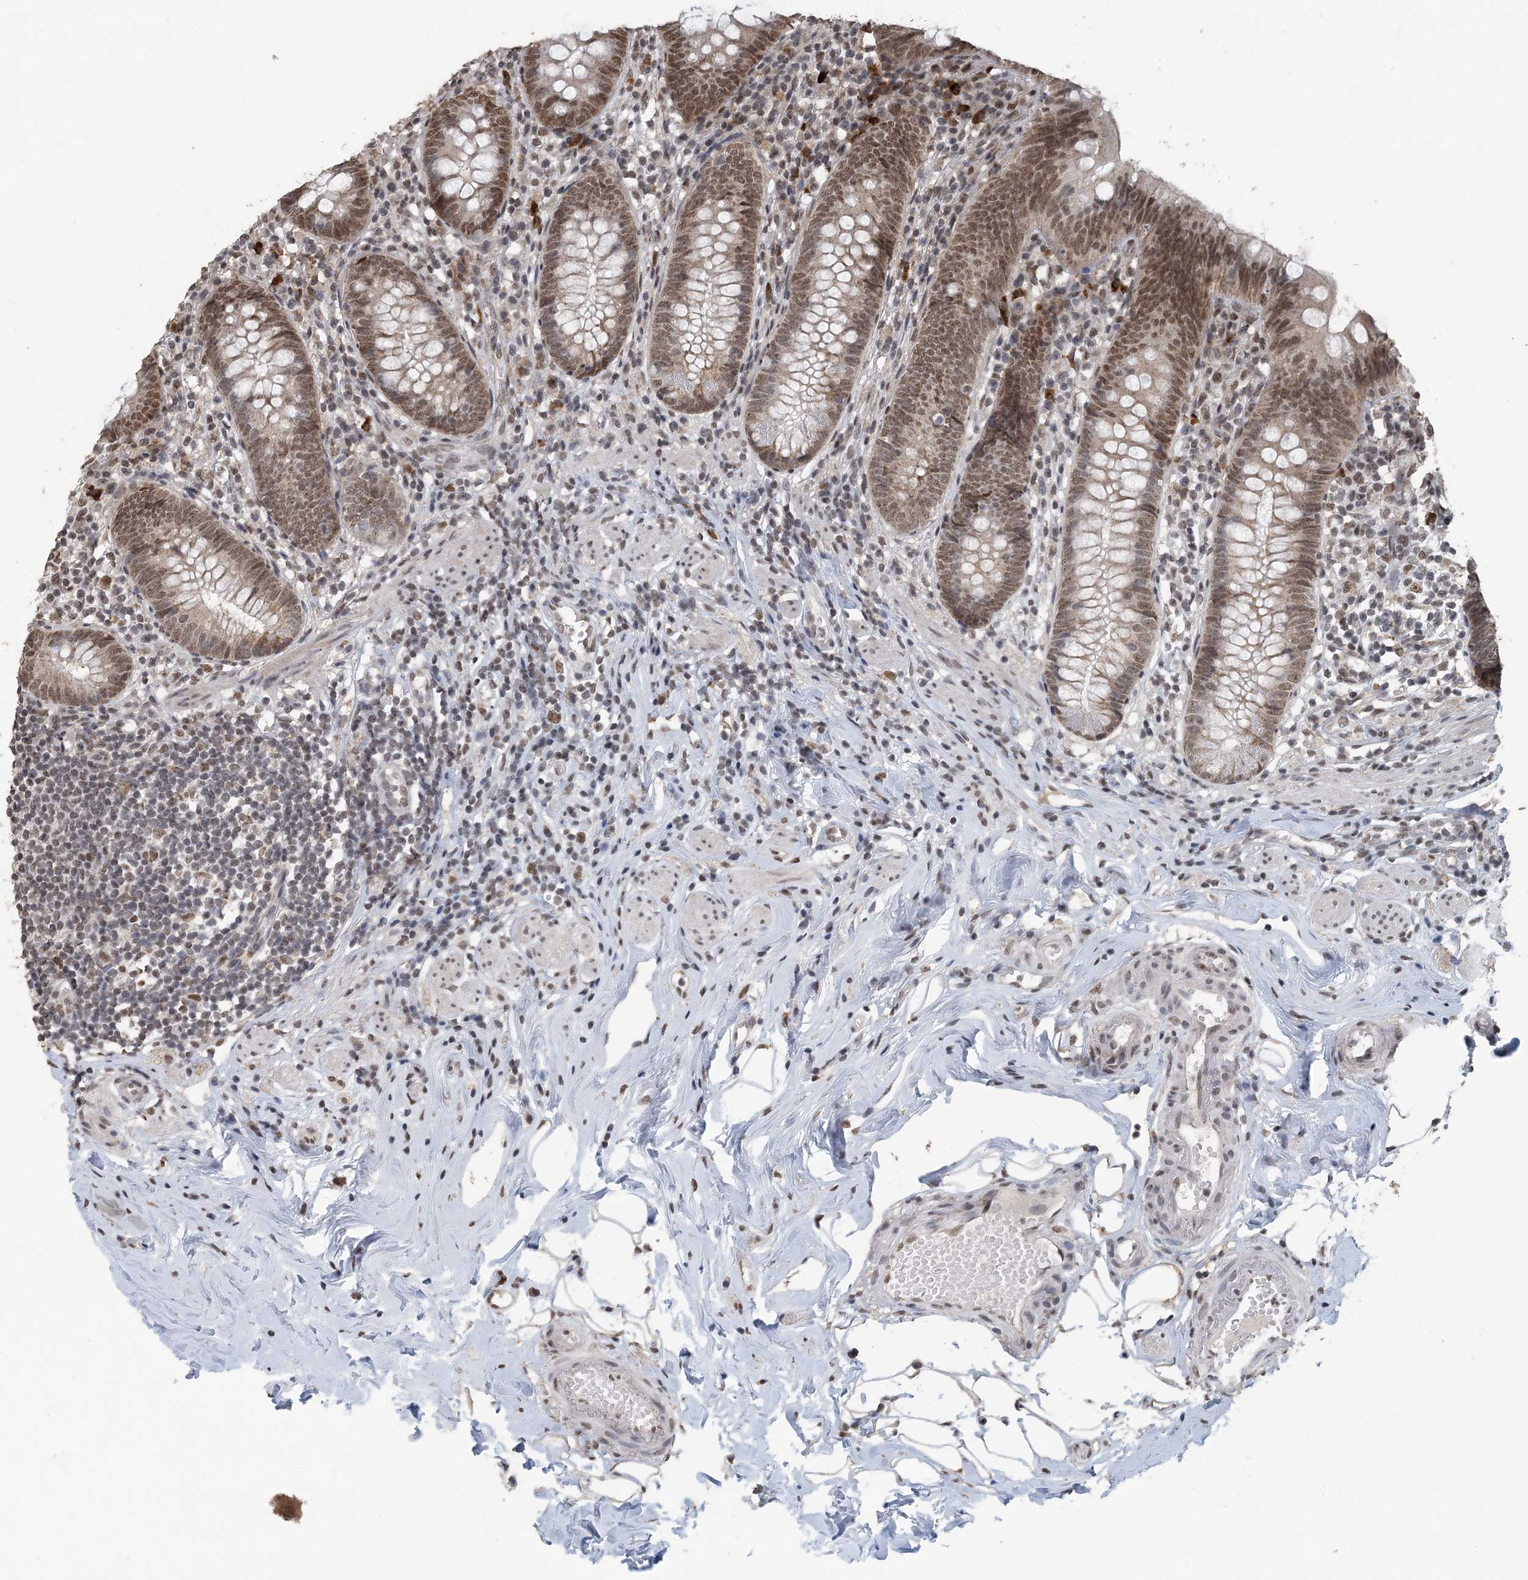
{"staining": {"intensity": "moderate", "quantity": ">75%", "location": "nuclear"}, "tissue": "appendix", "cell_type": "Glandular cells", "image_type": "normal", "snomed": [{"axis": "morphology", "description": "Normal tissue, NOS"}, {"axis": "topography", "description": "Appendix"}], "caption": "Moderate nuclear staining is appreciated in about >75% of glandular cells in benign appendix.", "gene": "MBD2", "patient": {"sex": "female", "age": 62}}